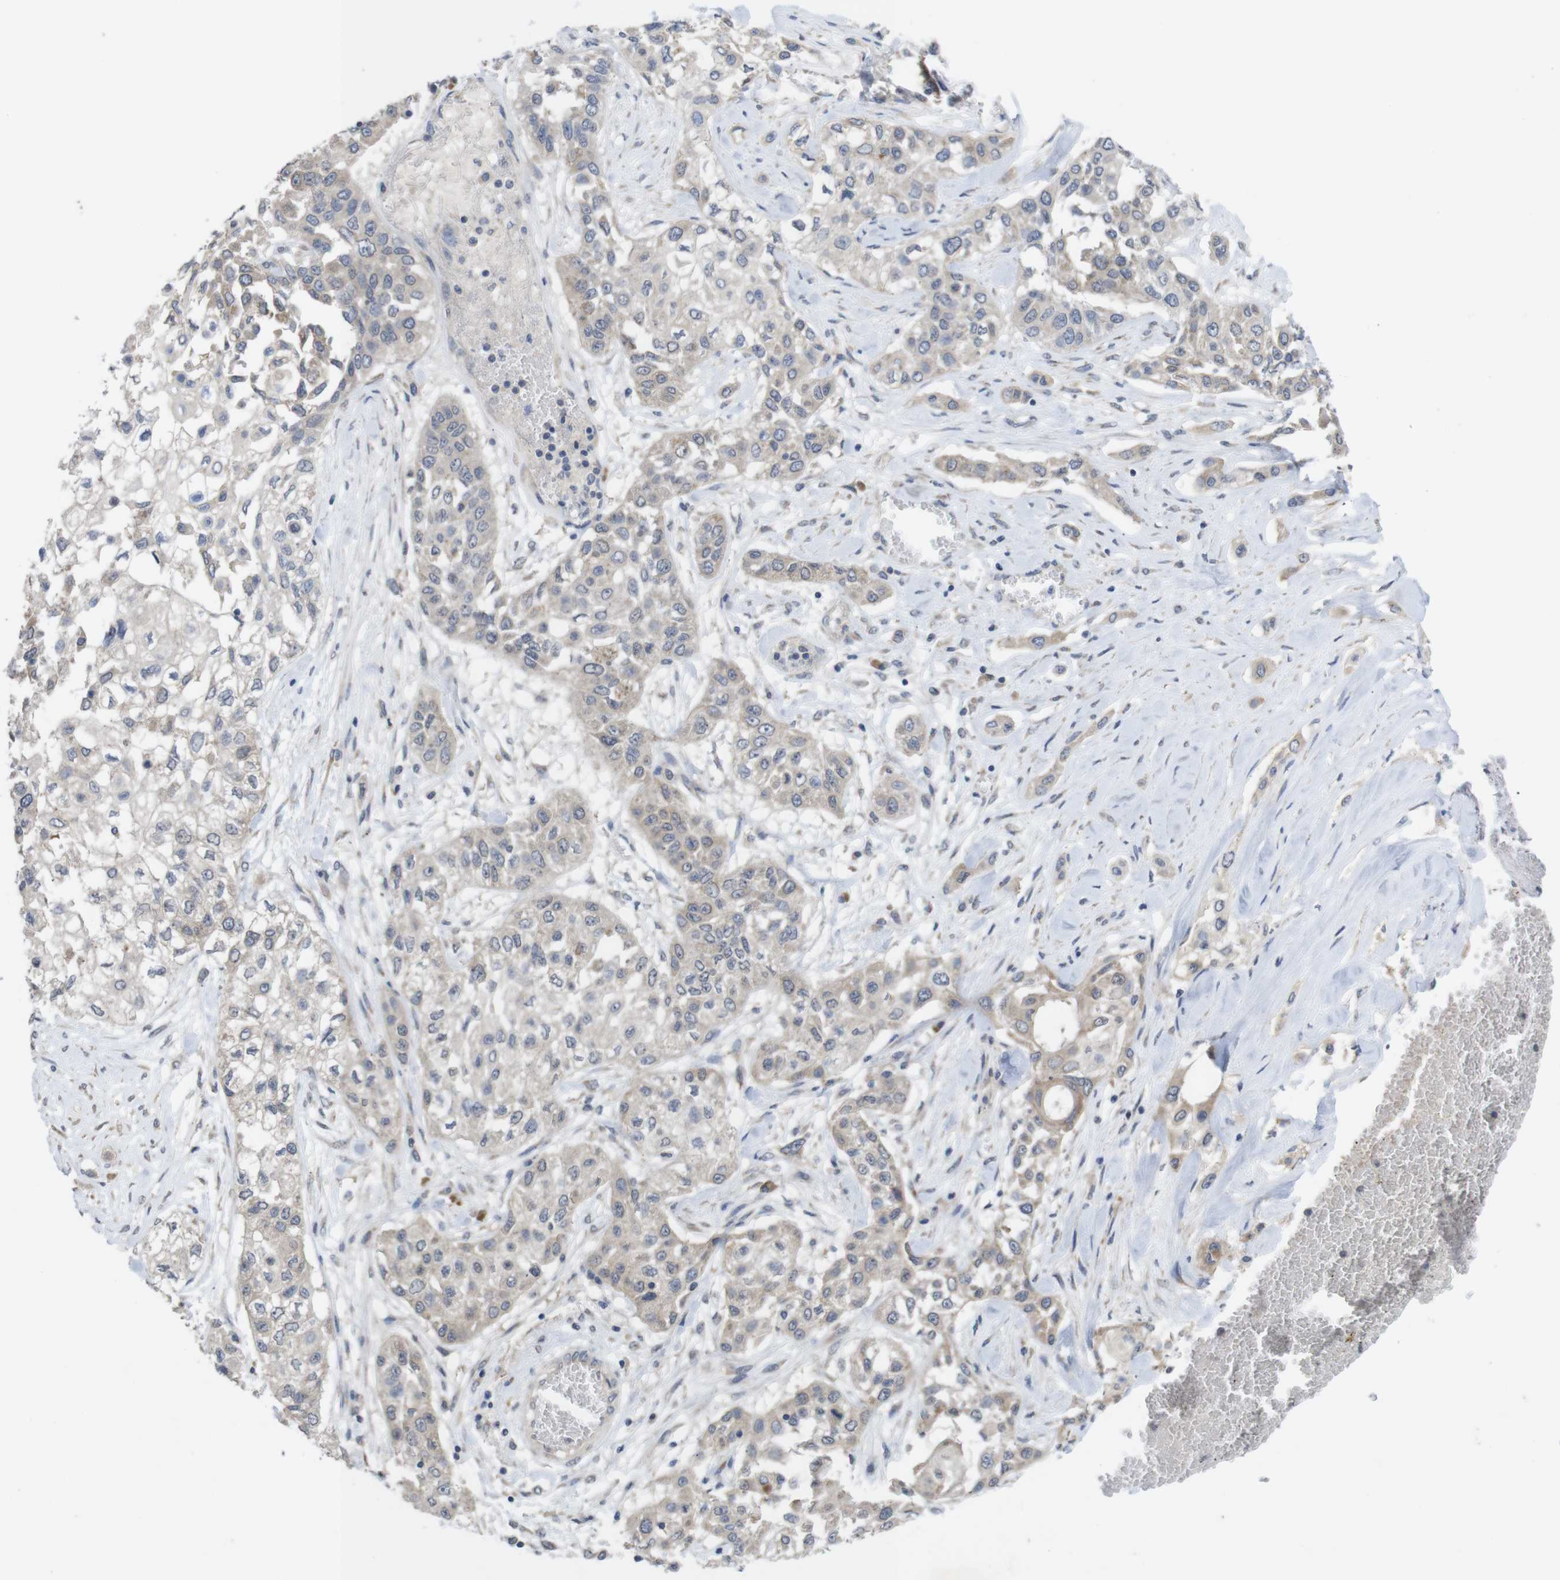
{"staining": {"intensity": "weak", "quantity": "25%-75%", "location": "cytoplasmic/membranous"}, "tissue": "lung cancer", "cell_type": "Tumor cells", "image_type": "cancer", "snomed": [{"axis": "morphology", "description": "Squamous cell carcinoma, NOS"}, {"axis": "topography", "description": "Lung"}], "caption": "Lung squamous cell carcinoma stained with a brown dye demonstrates weak cytoplasmic/membranous positive positivity in approximately 25%-75% of tumor cells.", "gene": "BCAR3", "patient": {"sex": "male", "age": 71}}